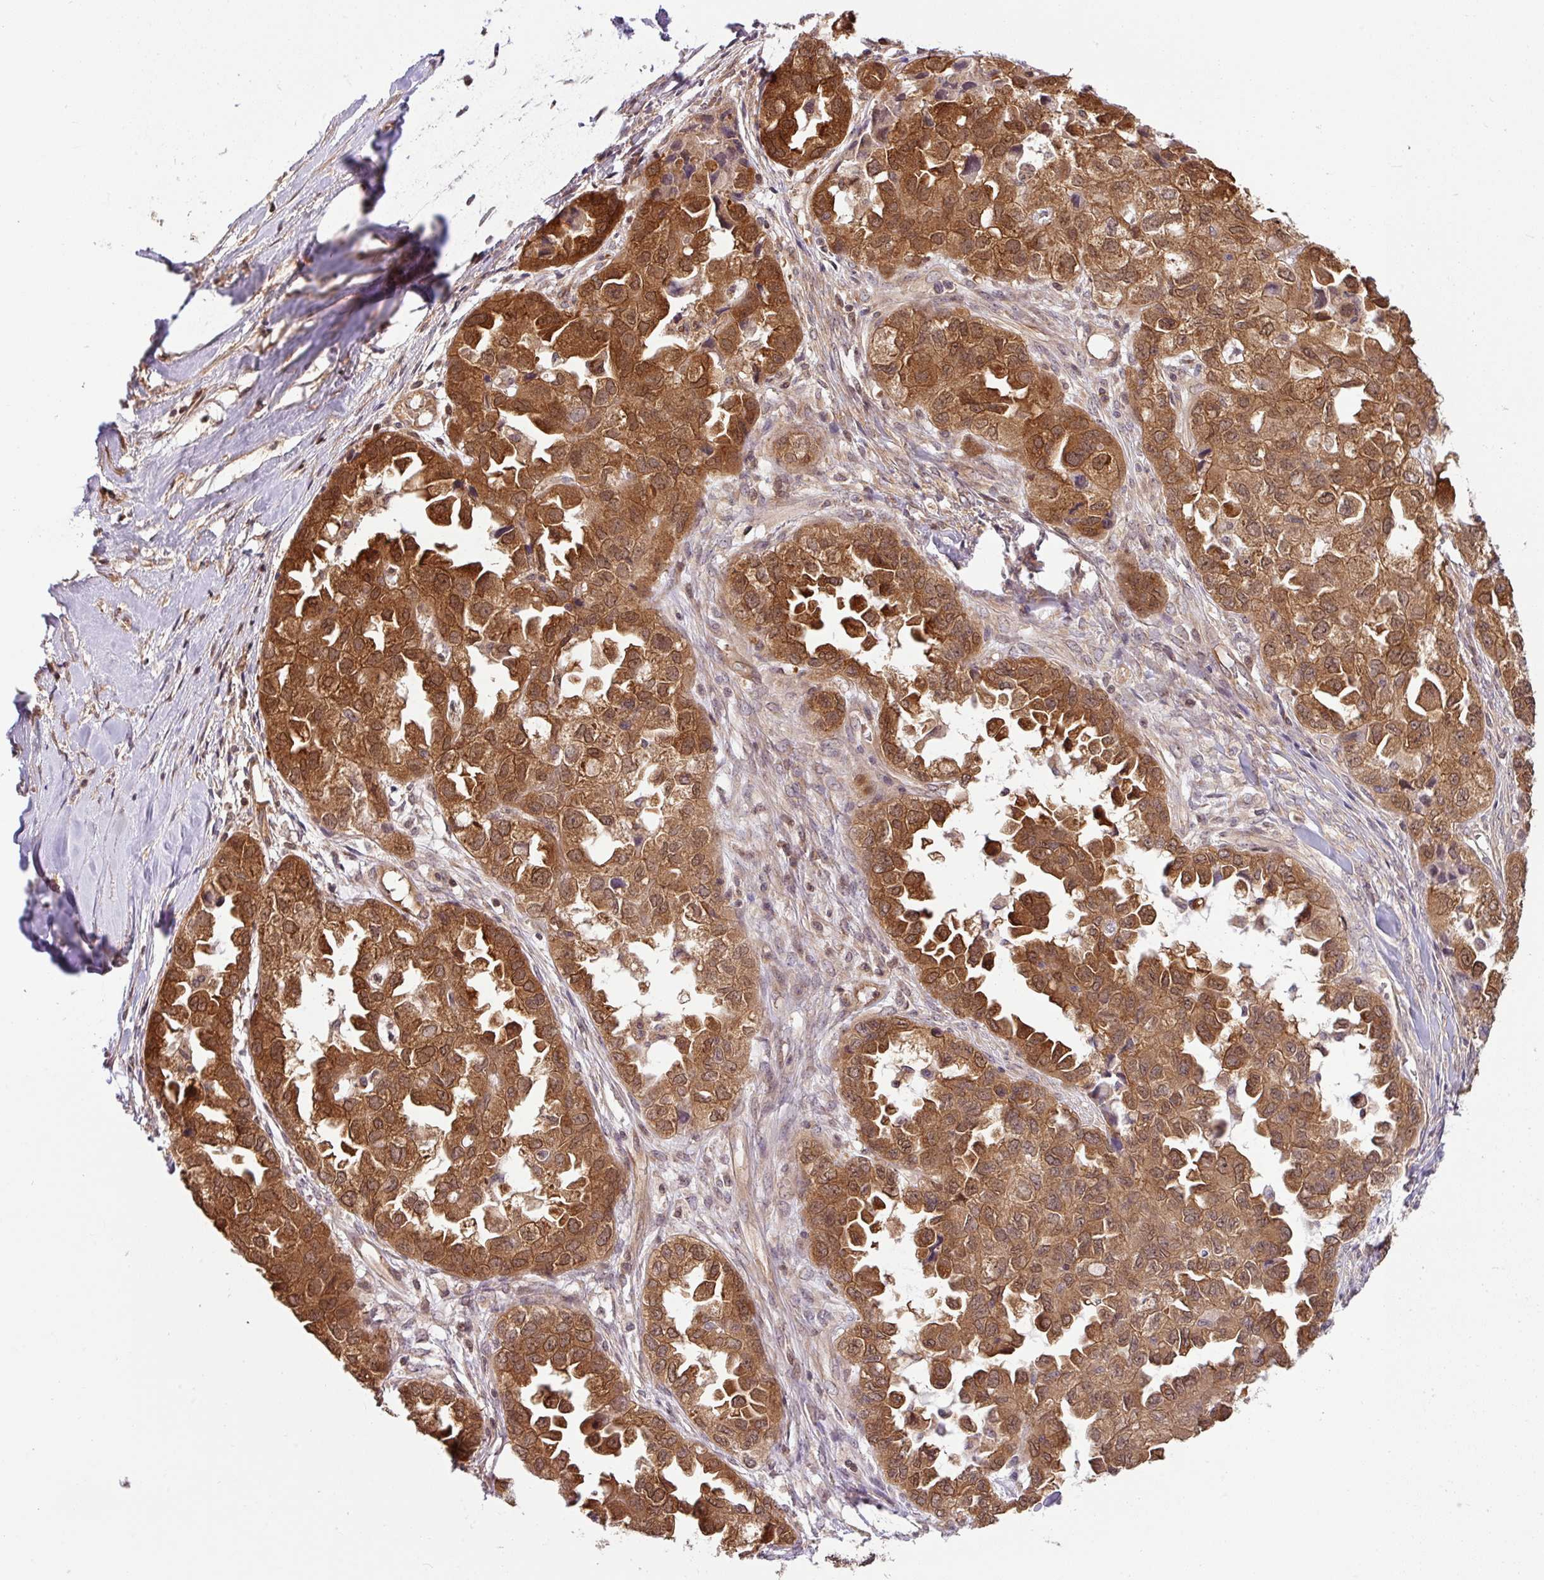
{"staining": {"intensity": "moderate", "quantity": ">75%", "location": "cytoplasmic/membranous,nuclear"}, "tissue": "ovarian cancer", "cell_type": "Tumor cells", "image_type": "cancer", "snomed": [{"axis": "morphology", "description": "Cystadenocarcinoma, serous, NOS"}, {"axis": "topography", "description": "Ovary"}], "caption": "Brown immunohistochemical staining in human serous cystadenocarcinoma (ovarian) demonstrates moderate cytoplasmic/membranous and nuclear positivity in about >75% of tumor cells.", "gene": "SHB", "patient": {"sex": "female", "age": 84}}